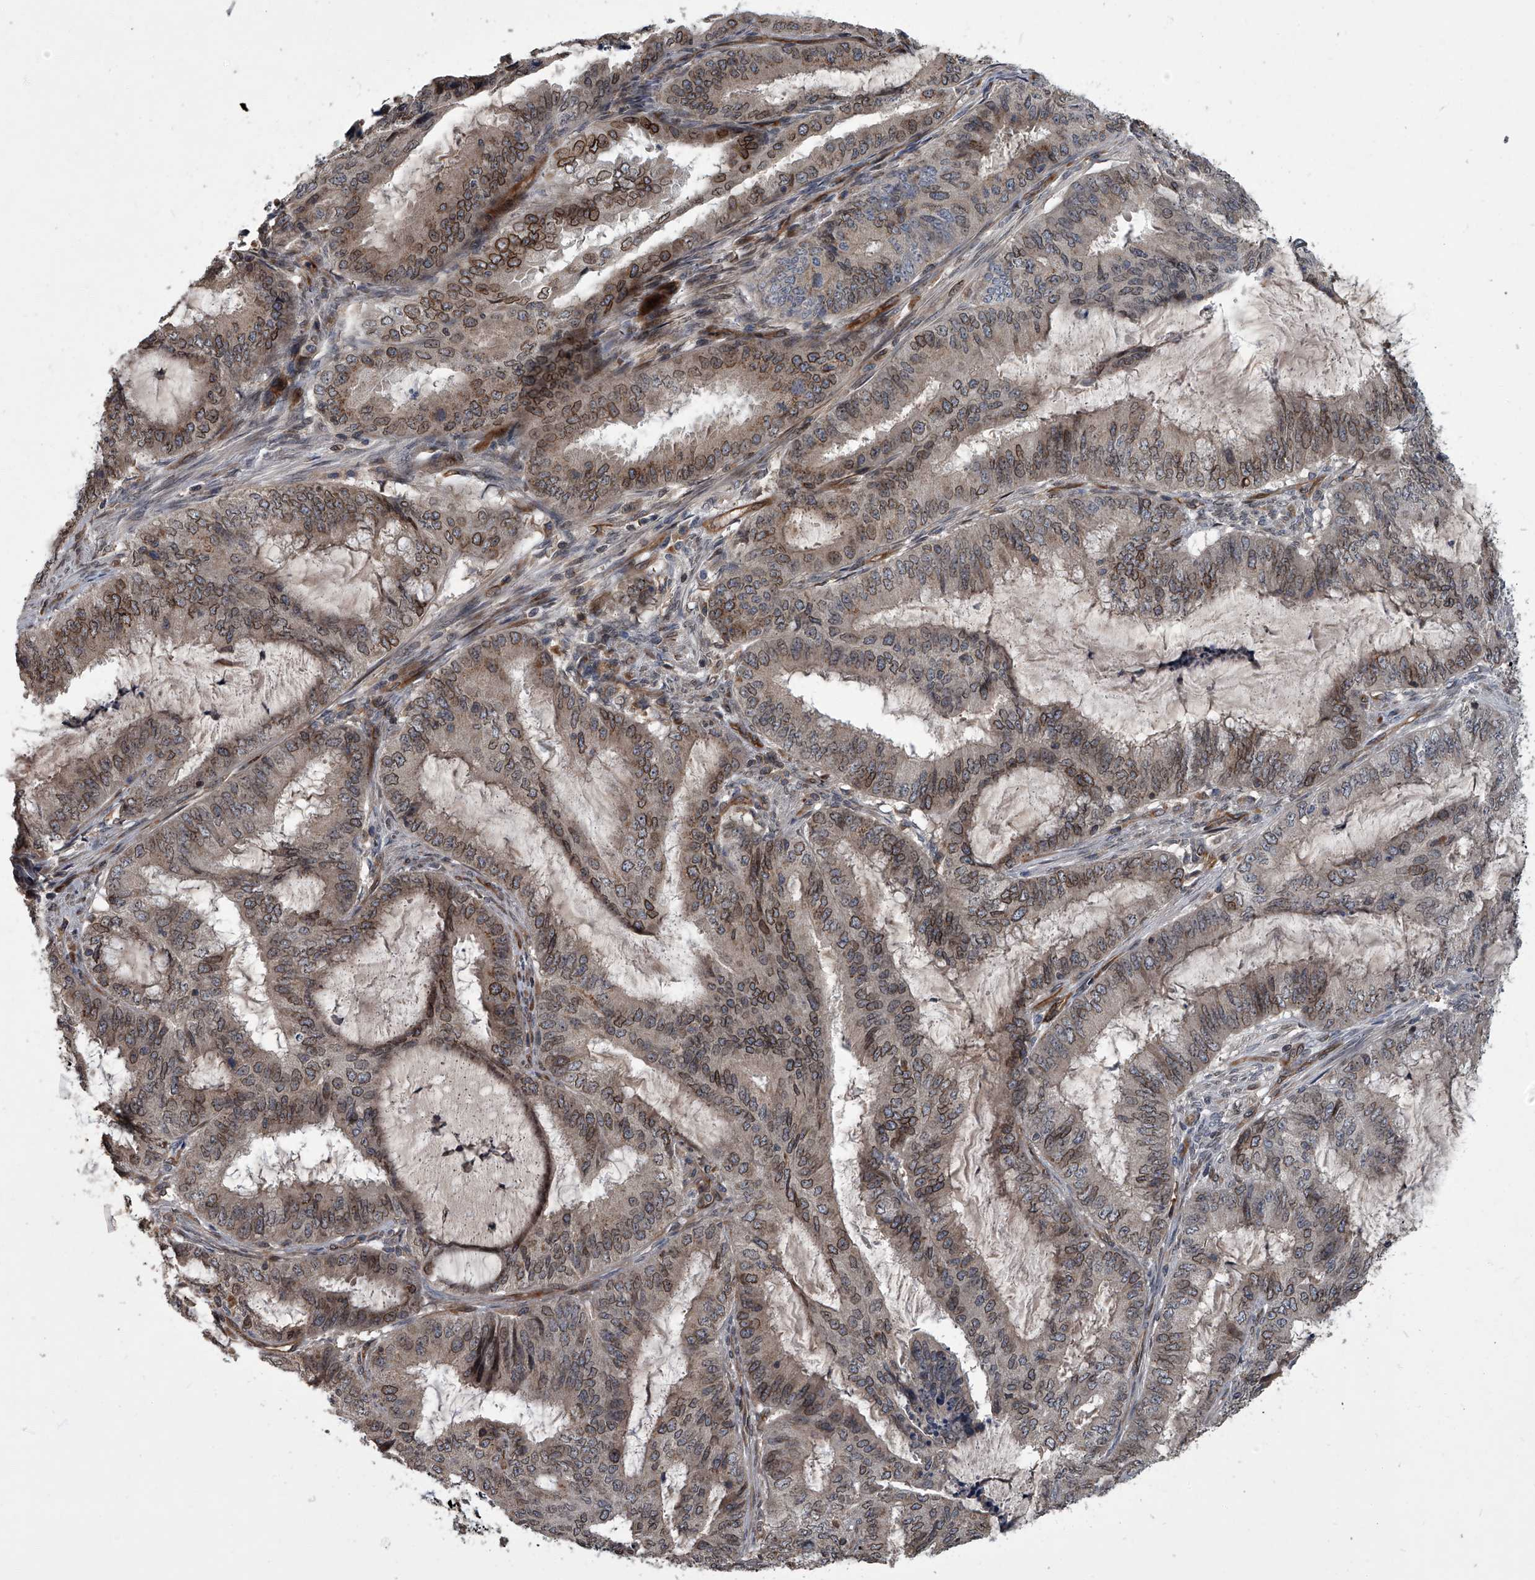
{"staining": {"intensity": "moderate", "quantity": "25%-75%", "location": "cytoplasmic/membranous,nuclear"}, "tissue": "endometrial cancer", "cell_type": "Tumor cells", "image_type": "cancer", "snomed": [{"axis": "morphology", "description": "Adenocarcinoma, NOS"}, {"axis": "topography", "description": "Endometrium"}], "caption": "Protein analysis of adenocarcinoma (endometrial) tissue reveals moderate cytoplasmic/membranous and nuclear positivity in approximately 25%-75% of tumor cells.", "gene": "LRRC8C", "patient": {"sex": "female", "age": 51}}